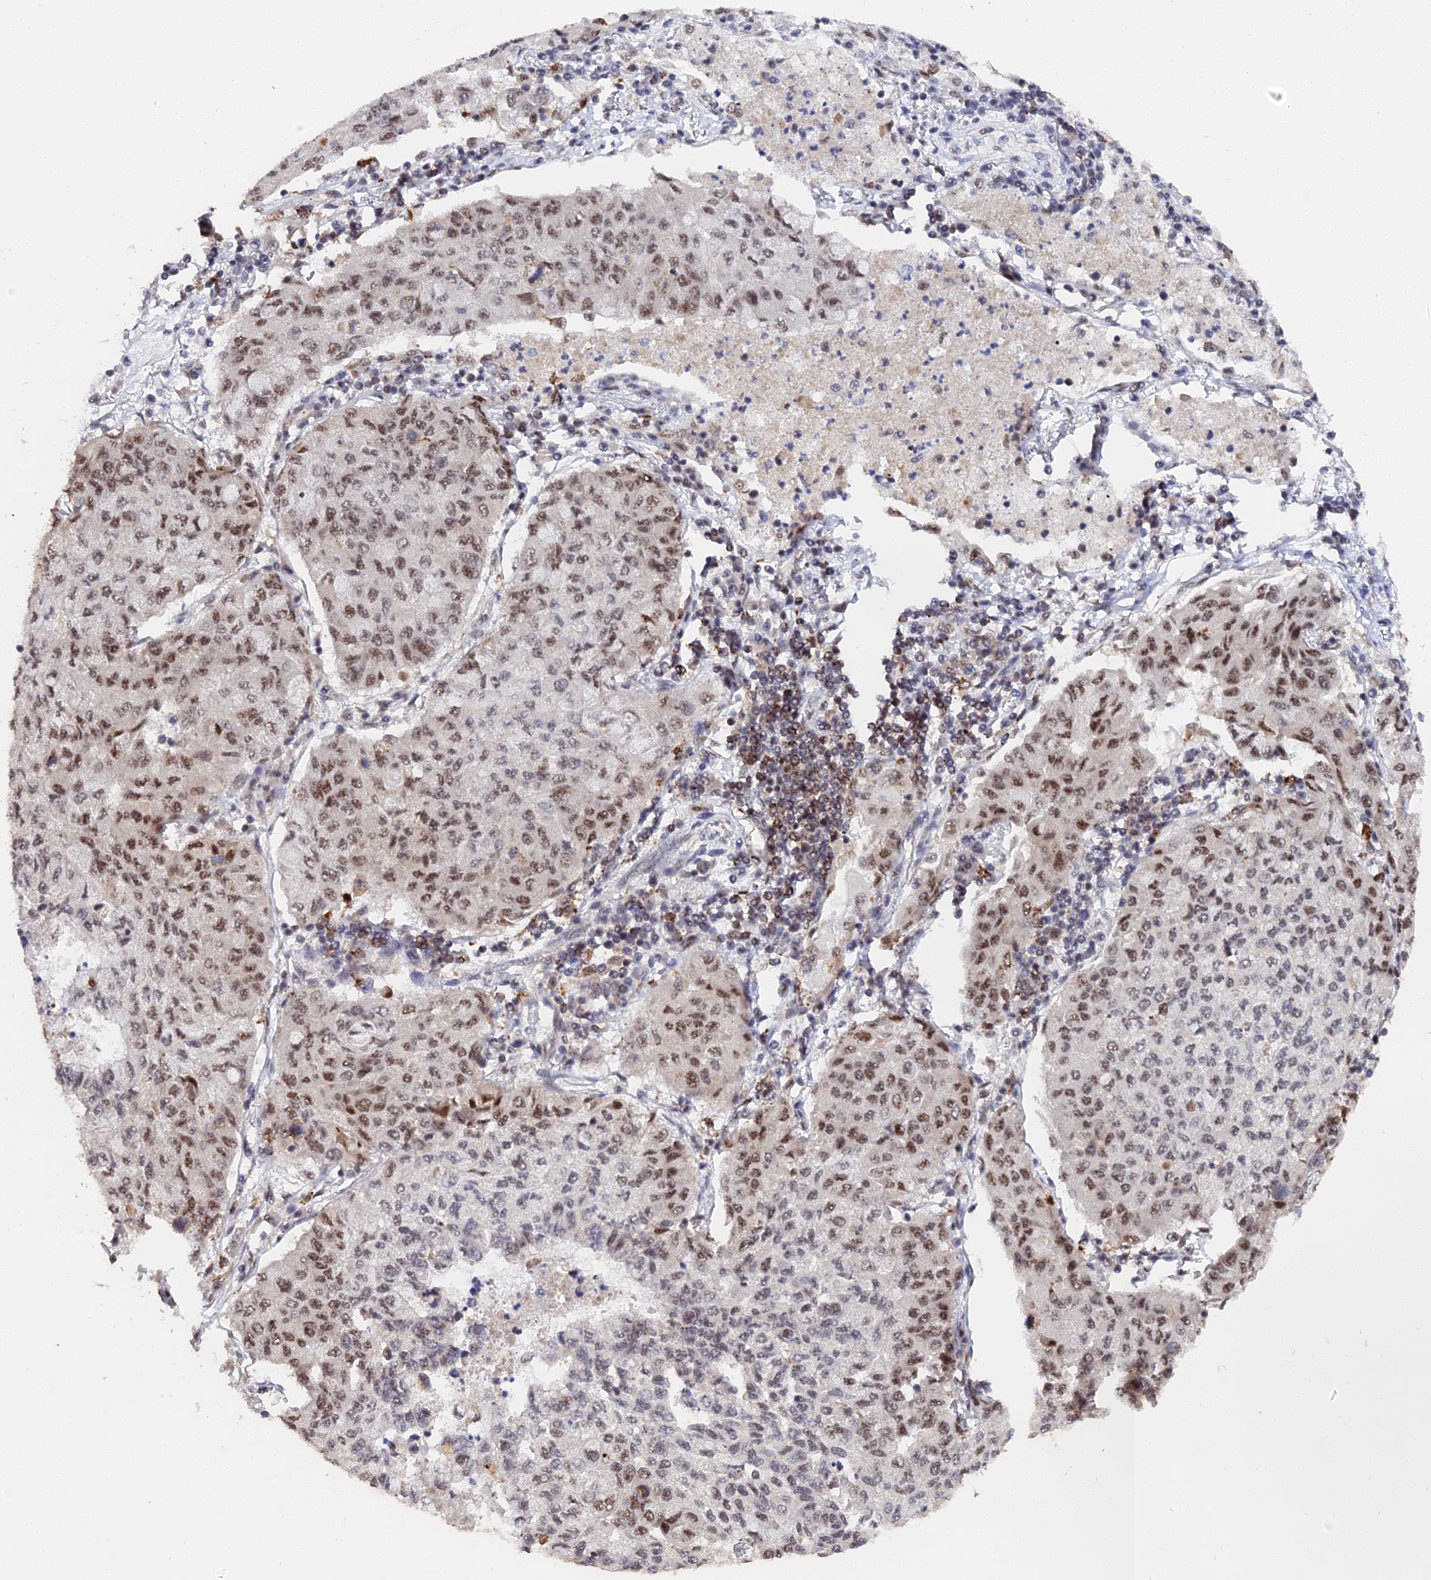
{"staining": {"intensity": "moderate", "quantity": "25%-75%", "location": "nuclear"}, "tissue": "lung cancer", "cell_type": "Tumor cells", "image_type": "cancer", "snomed": [{"axis": "morphology", "description": "Squamous cell carcinoma, NOS"}, {"axis": "topography", "description": "Lung"}], "caption": "Protein expression analysis of lung squamous cell carcinoma demonstrates moderate nuclear positivity in about 25%-75% of tumor cells. The protein is shown in brown color, while the nuclei are stained blue.", "gene": "MAGOHB", "patient": {"sex": "male", "age": 74}}